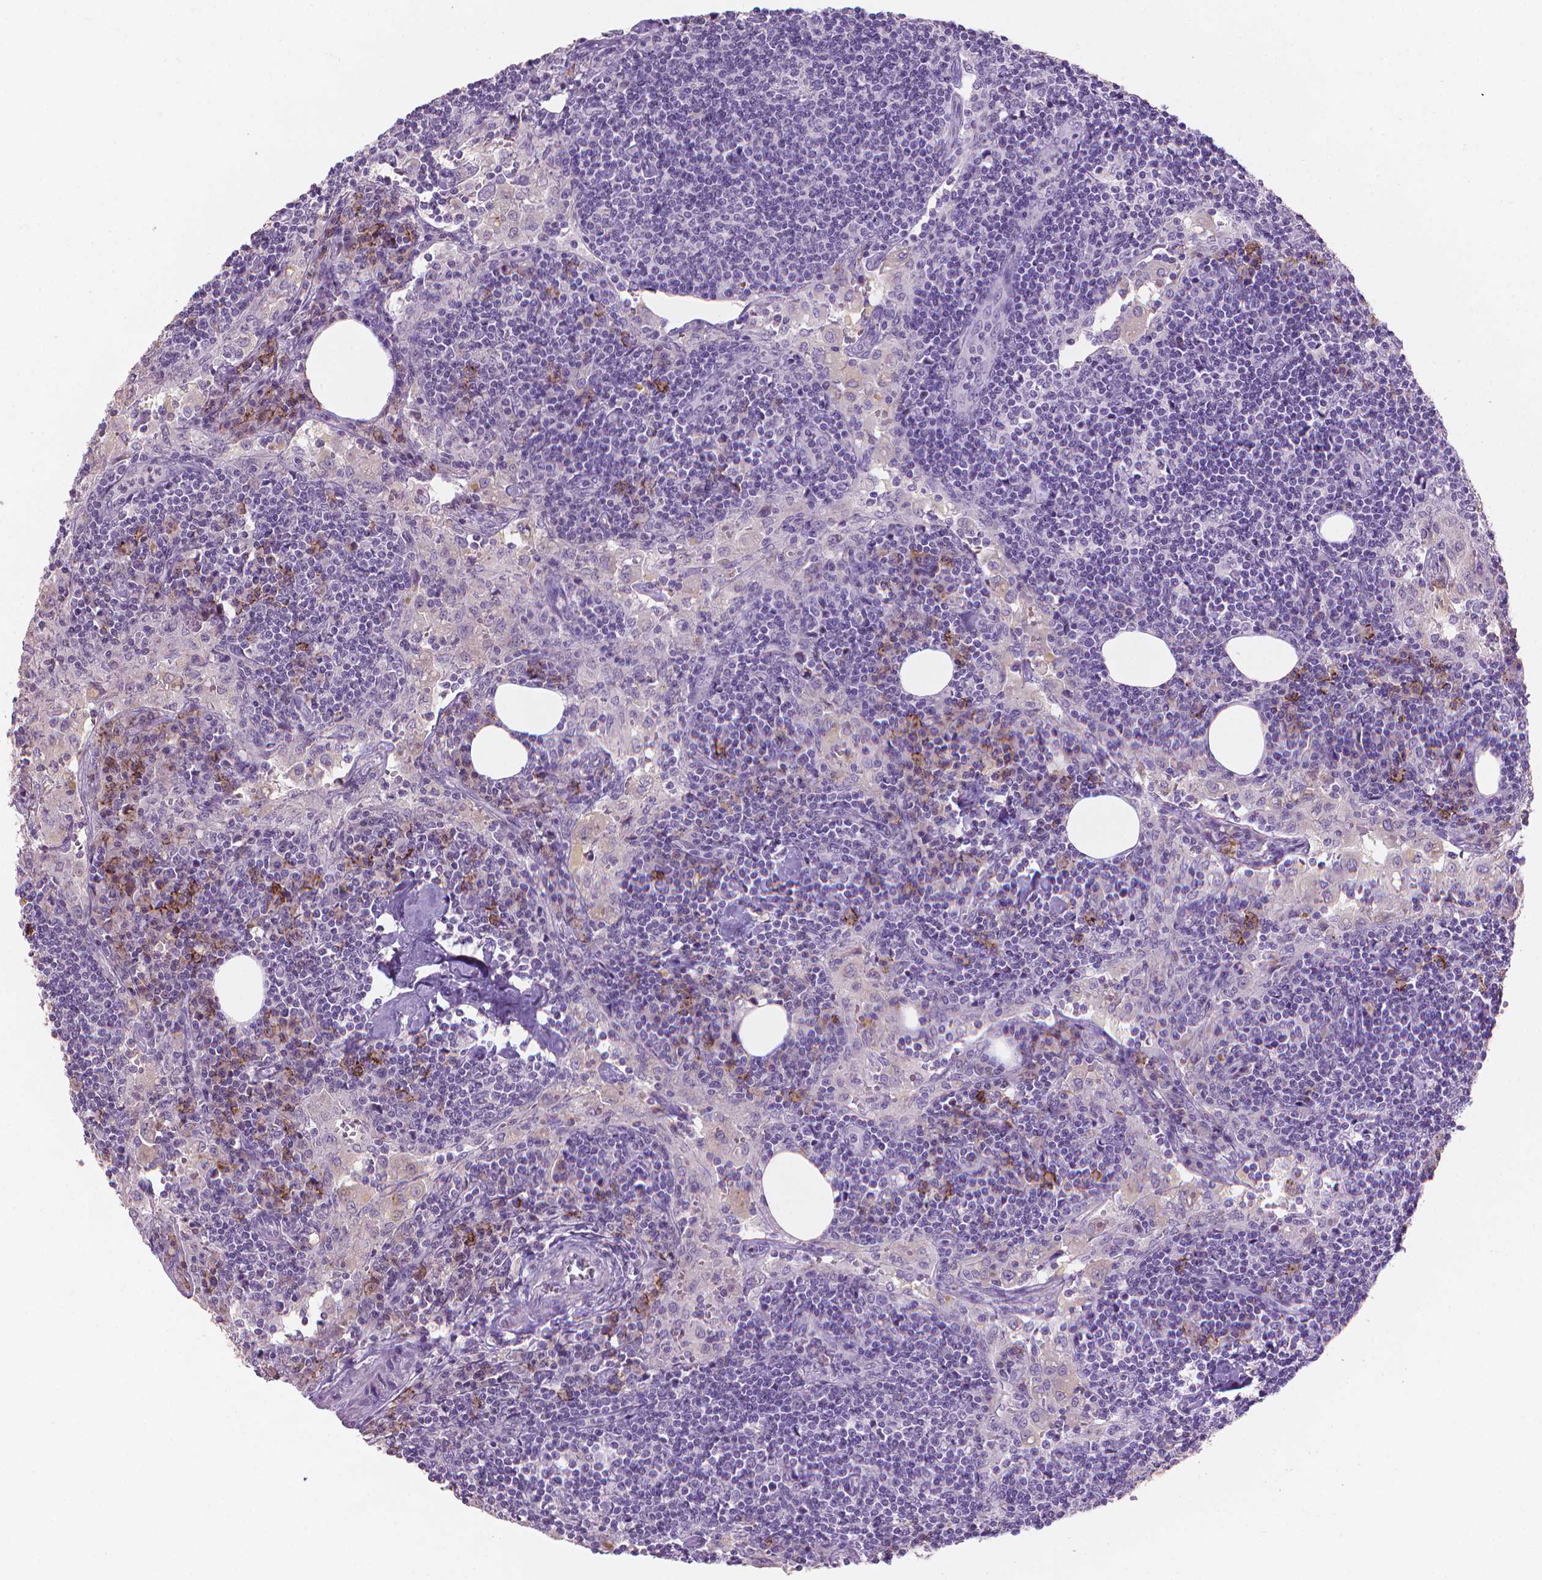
{"staining": {"intensity": "negative", "quantity": "none", "location": "none"}, "tissue": "lymph node", "cell_type": "Germinal center cells", "image_type": "normal", "snomed": [{"axis": "morphology", "description": "Normal tissue, NOS"}, {"axis": "topography", "description": "Lymph node"}], "caption": "This histopathology image is of normal lymph node stained with IHC to label a protein in brown with the nuclei are counter-stained blue. There is no positivity in germinal center cells. (Brightfield microscopy of DAB IHC at high magnification).", "gene": "MUC1", "patient": {"sex": "male", "age": 55}}